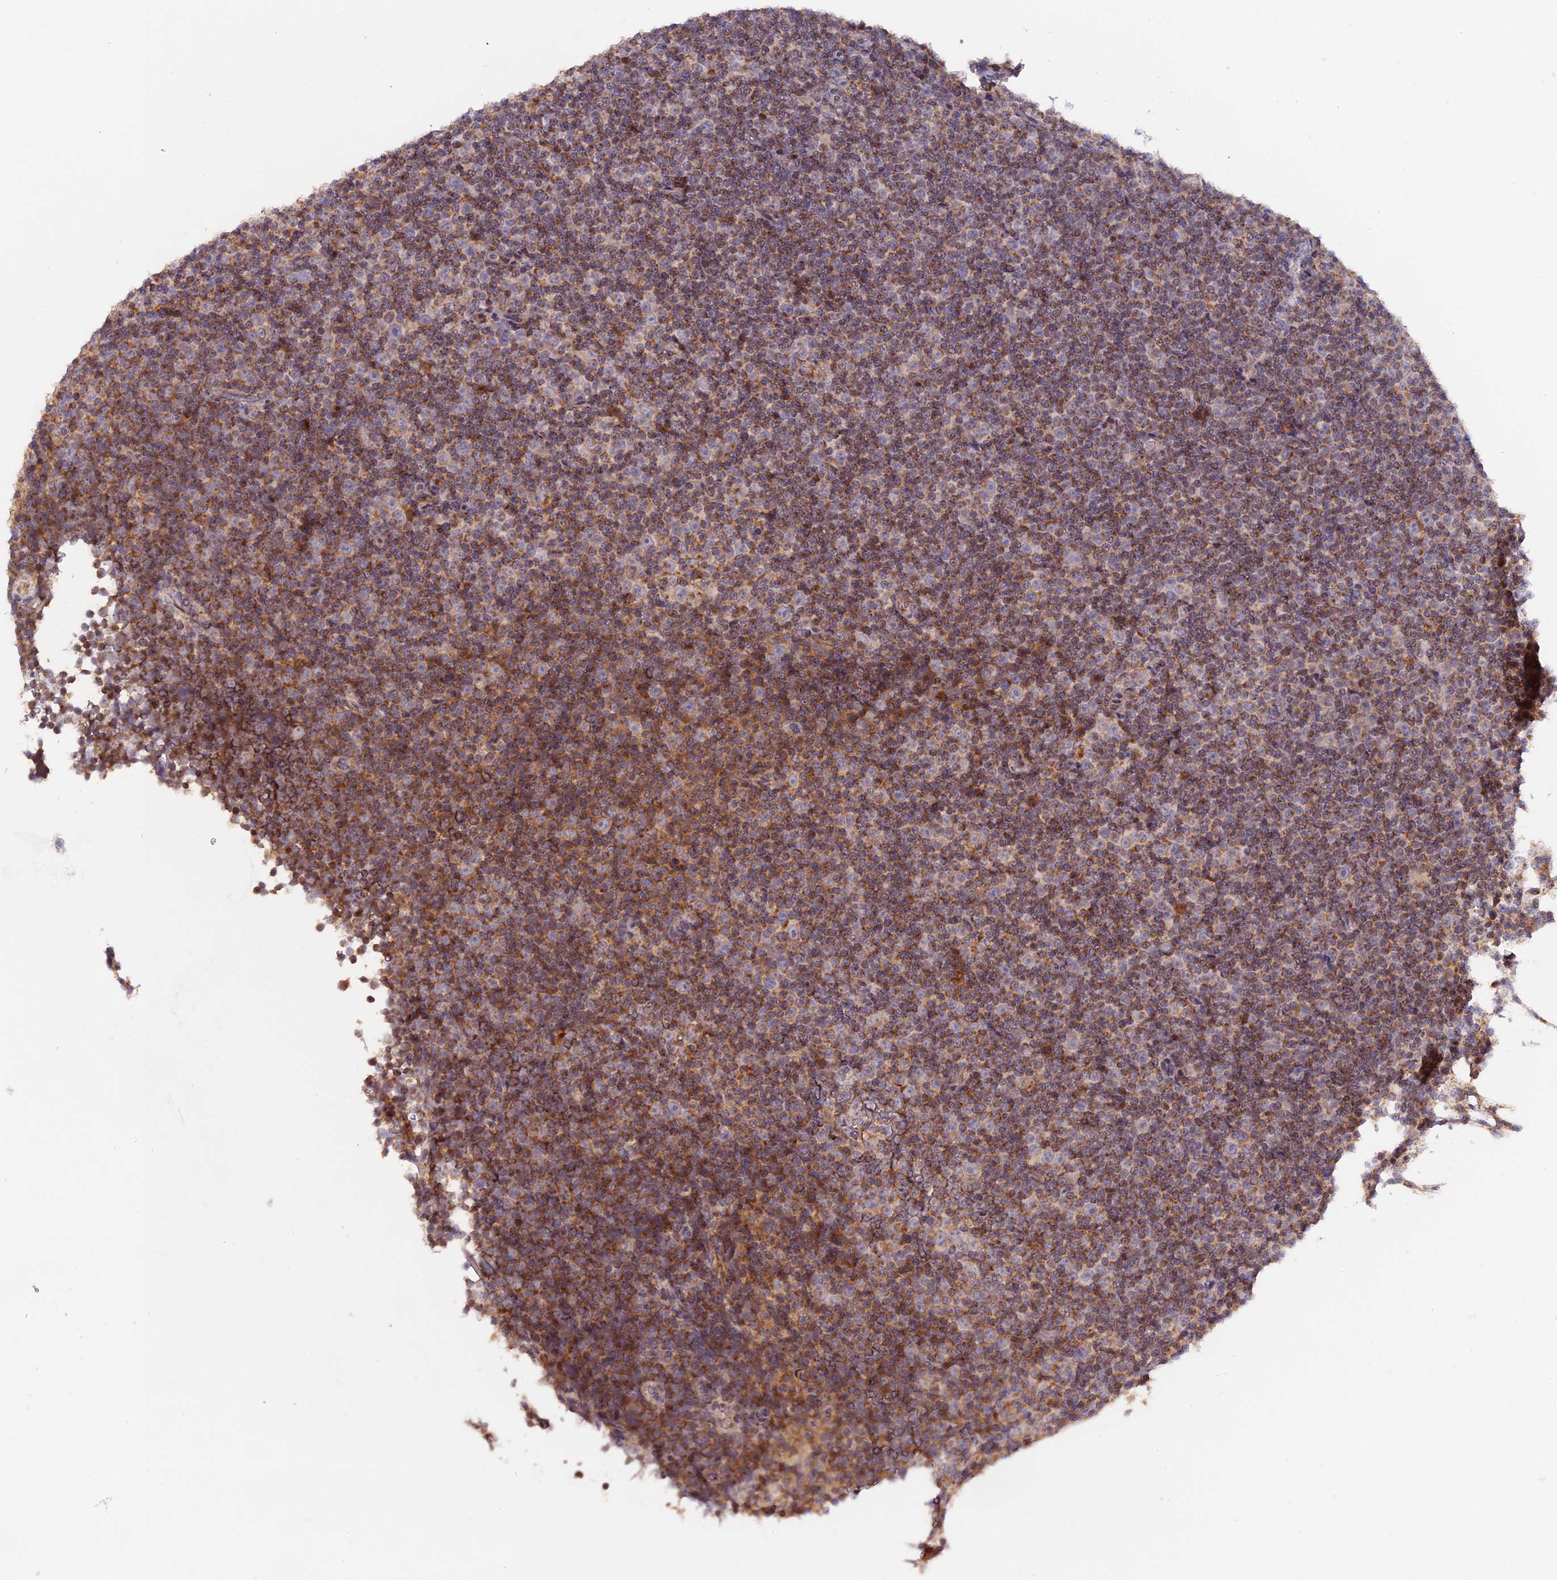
{"staining": {"intensity": "moderate", "quantity": "25%-75%", "location": "cytoplasmic/membranous"}, "tissue": "lymphoma", "cell_type": "Tumor cells", "image_type": "cancer", "snomed": [{"axis": "morphology", "description": "Malignant lymphoma, non-Hodgkin's type, Low grade"}, {"axis": "topography", "description": "Lymph node"}], "caption": "Malignant lymphoma, non-Hodgkin's type (low-grade) stained with a protein marker reveals moderate staining in tumor cells.", "gene": "MPV17L", "patient": {"sex": "female", "age": 67}}